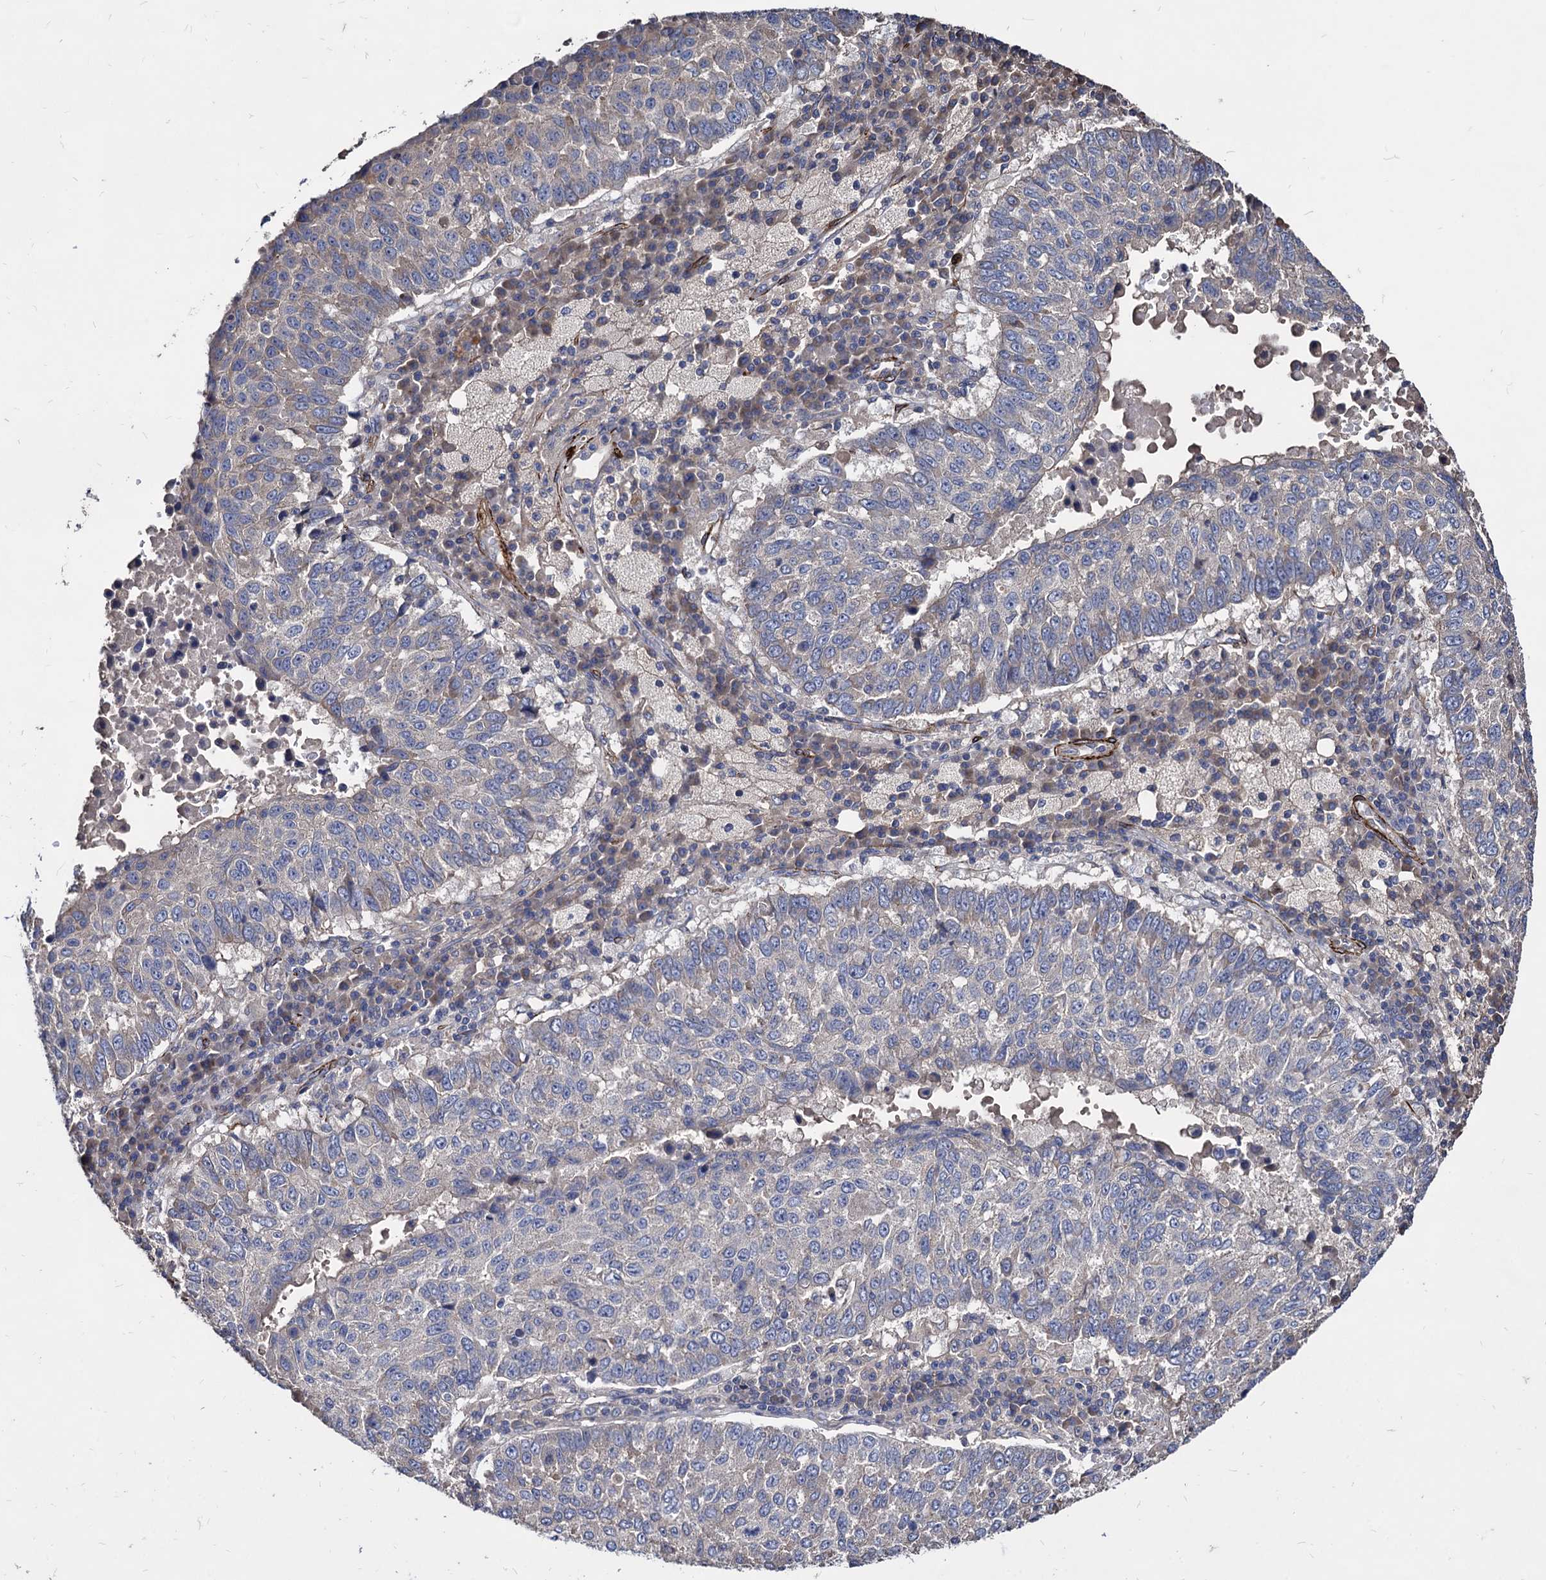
{"staining": {"intensity": "negative", "quantity": "none", "location": "none"}, "tissue": "lung cancer", "cell_type": "Tumor cells", "image_type": "cancer", "snomed": [{"axis": "morphology", "description": "Squamous cell carcinoma, NOS"}, {"axis": "topography", "description": "Lung"}], "caption": "Immunohistochemical staining of squamous cell carcinoma (lung) exhibits no significant expression in tumor cells. (Stains: DAB (3,3'-diaminobenzidine) immunohistochemistry with hematoxylin counter stain, Microscopy: brightfield microscopy at high magnification).", "gene": "WDR11", "patient": {"sex": "male", "age": 73}}